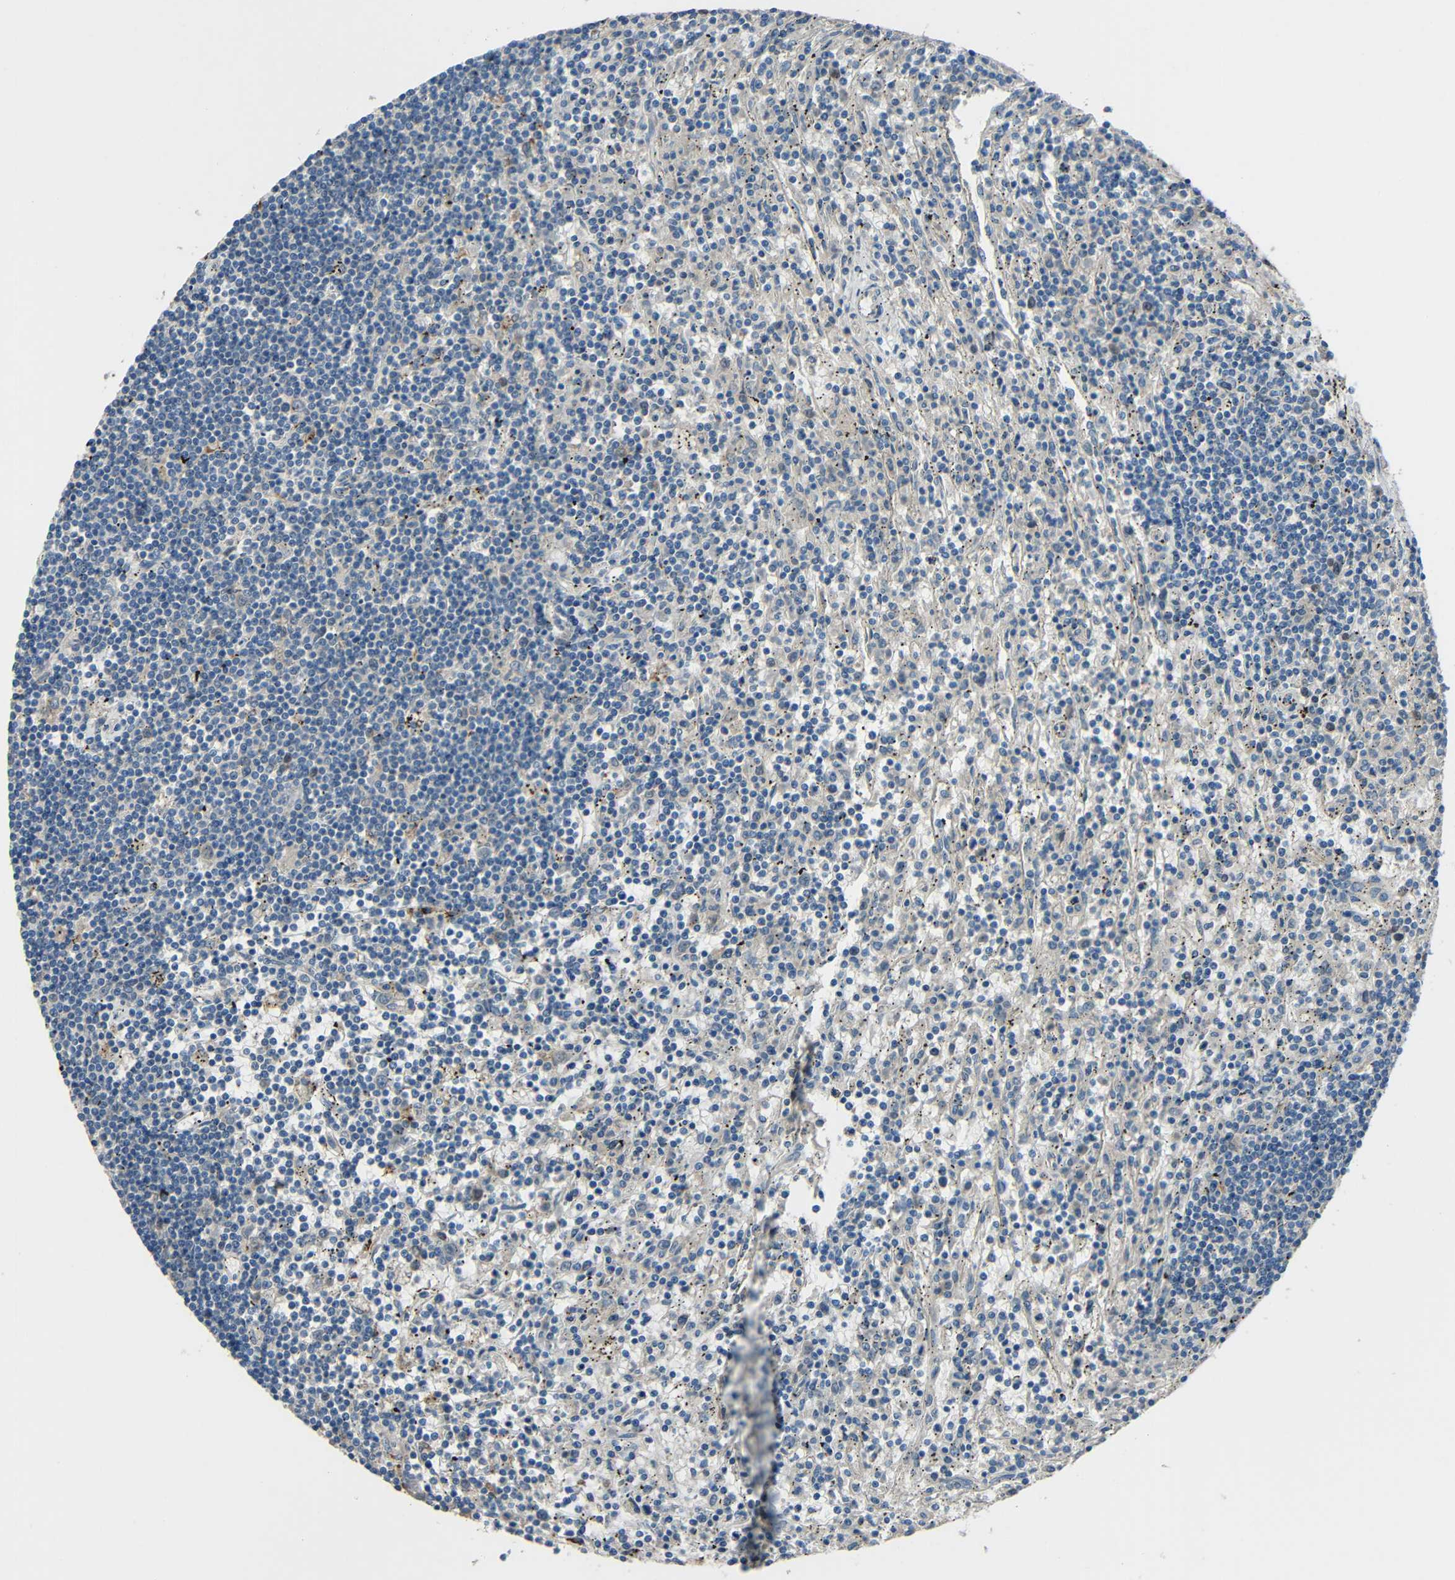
{"staining": {"intensity": "negative", "quantity": "none", "location": "none"}, "tissue": "lymphoma", "cell_type": "Tumor cells", "image_type": "cancer", "snomed": [{"axis": "morphology", "description": "Malignant lymphoma, non-Hodgkin's type, Low grade"}, {"axis": "topography", "description": "Spleen"}], "caption": "Immunohistochemical staining of malignant lymphoma, non-Hodgkin's type (low-grade) reveals no significant positivity in tumor cells.", "gene": "STBD1", "patient": {"sex": "male", "age": 76}}